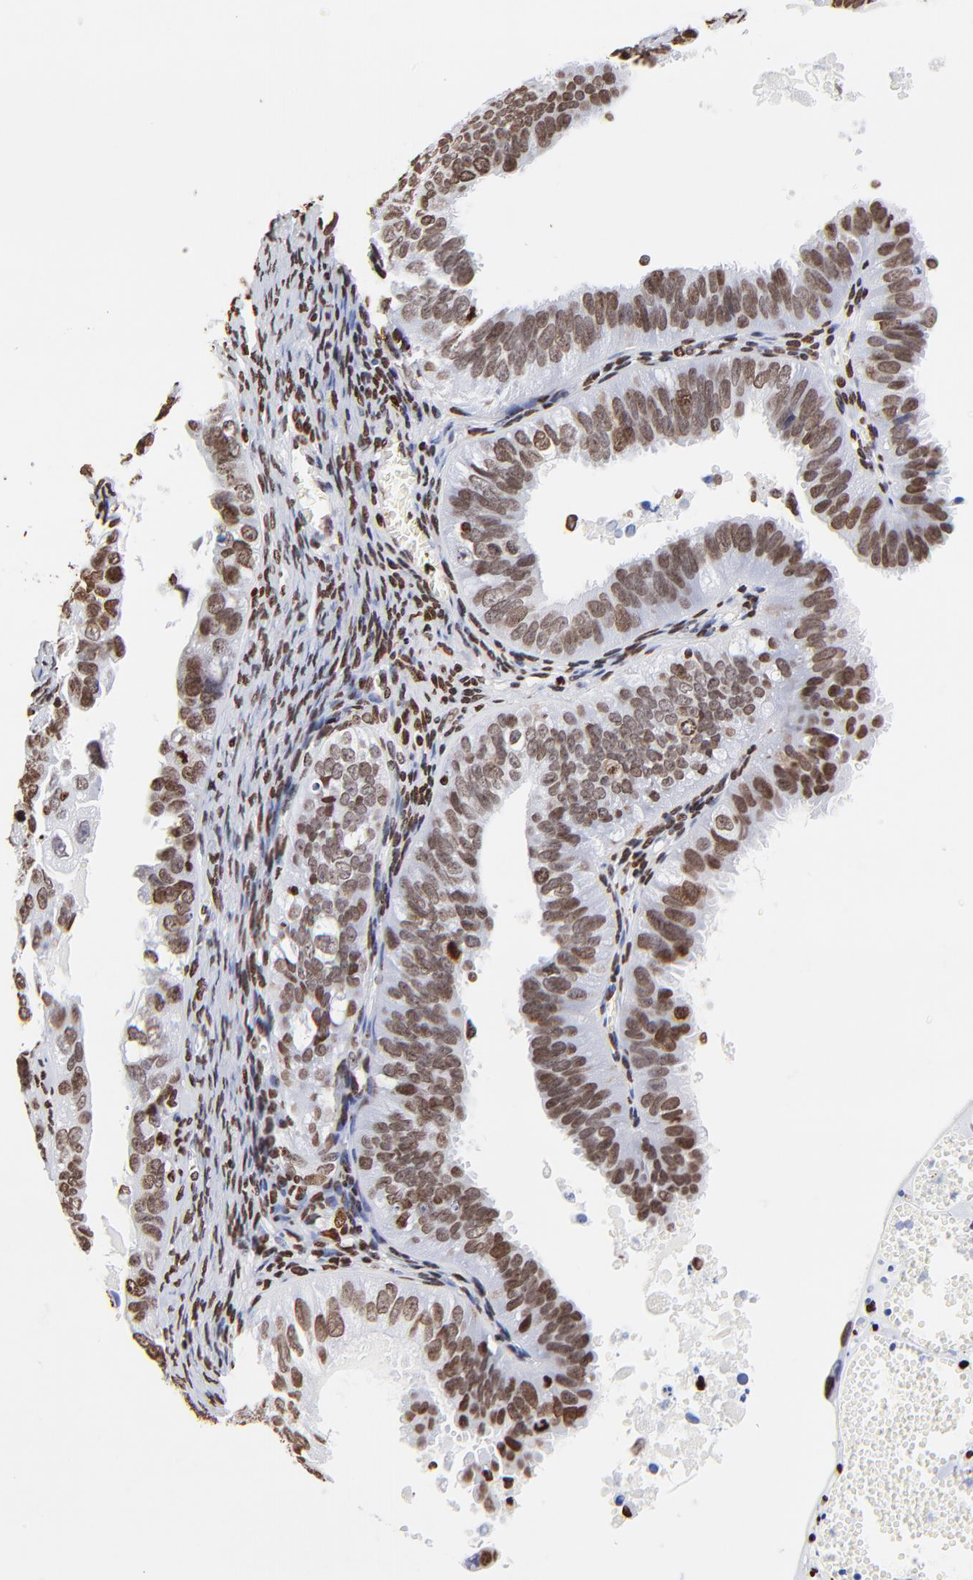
{"staining": {"intensity": "strong", "quantity": ">75%", "location": "nuclear"}, "tissue": "ovarian cancer", "cell_type": "Tumor cells", "image_type": "cancer", "snomed": [{"axis": "morphology", "description": "Carcinoma, endometroid"}, {"axis": "topography", "description": "Ovary"}], "caption": "Tumor cells show high levels of strong nuclear positivity in approximately >75% of cells in human ovarian cancer.", "gene": "FBH1", "patient": {"sex": "female", "age": 85}}